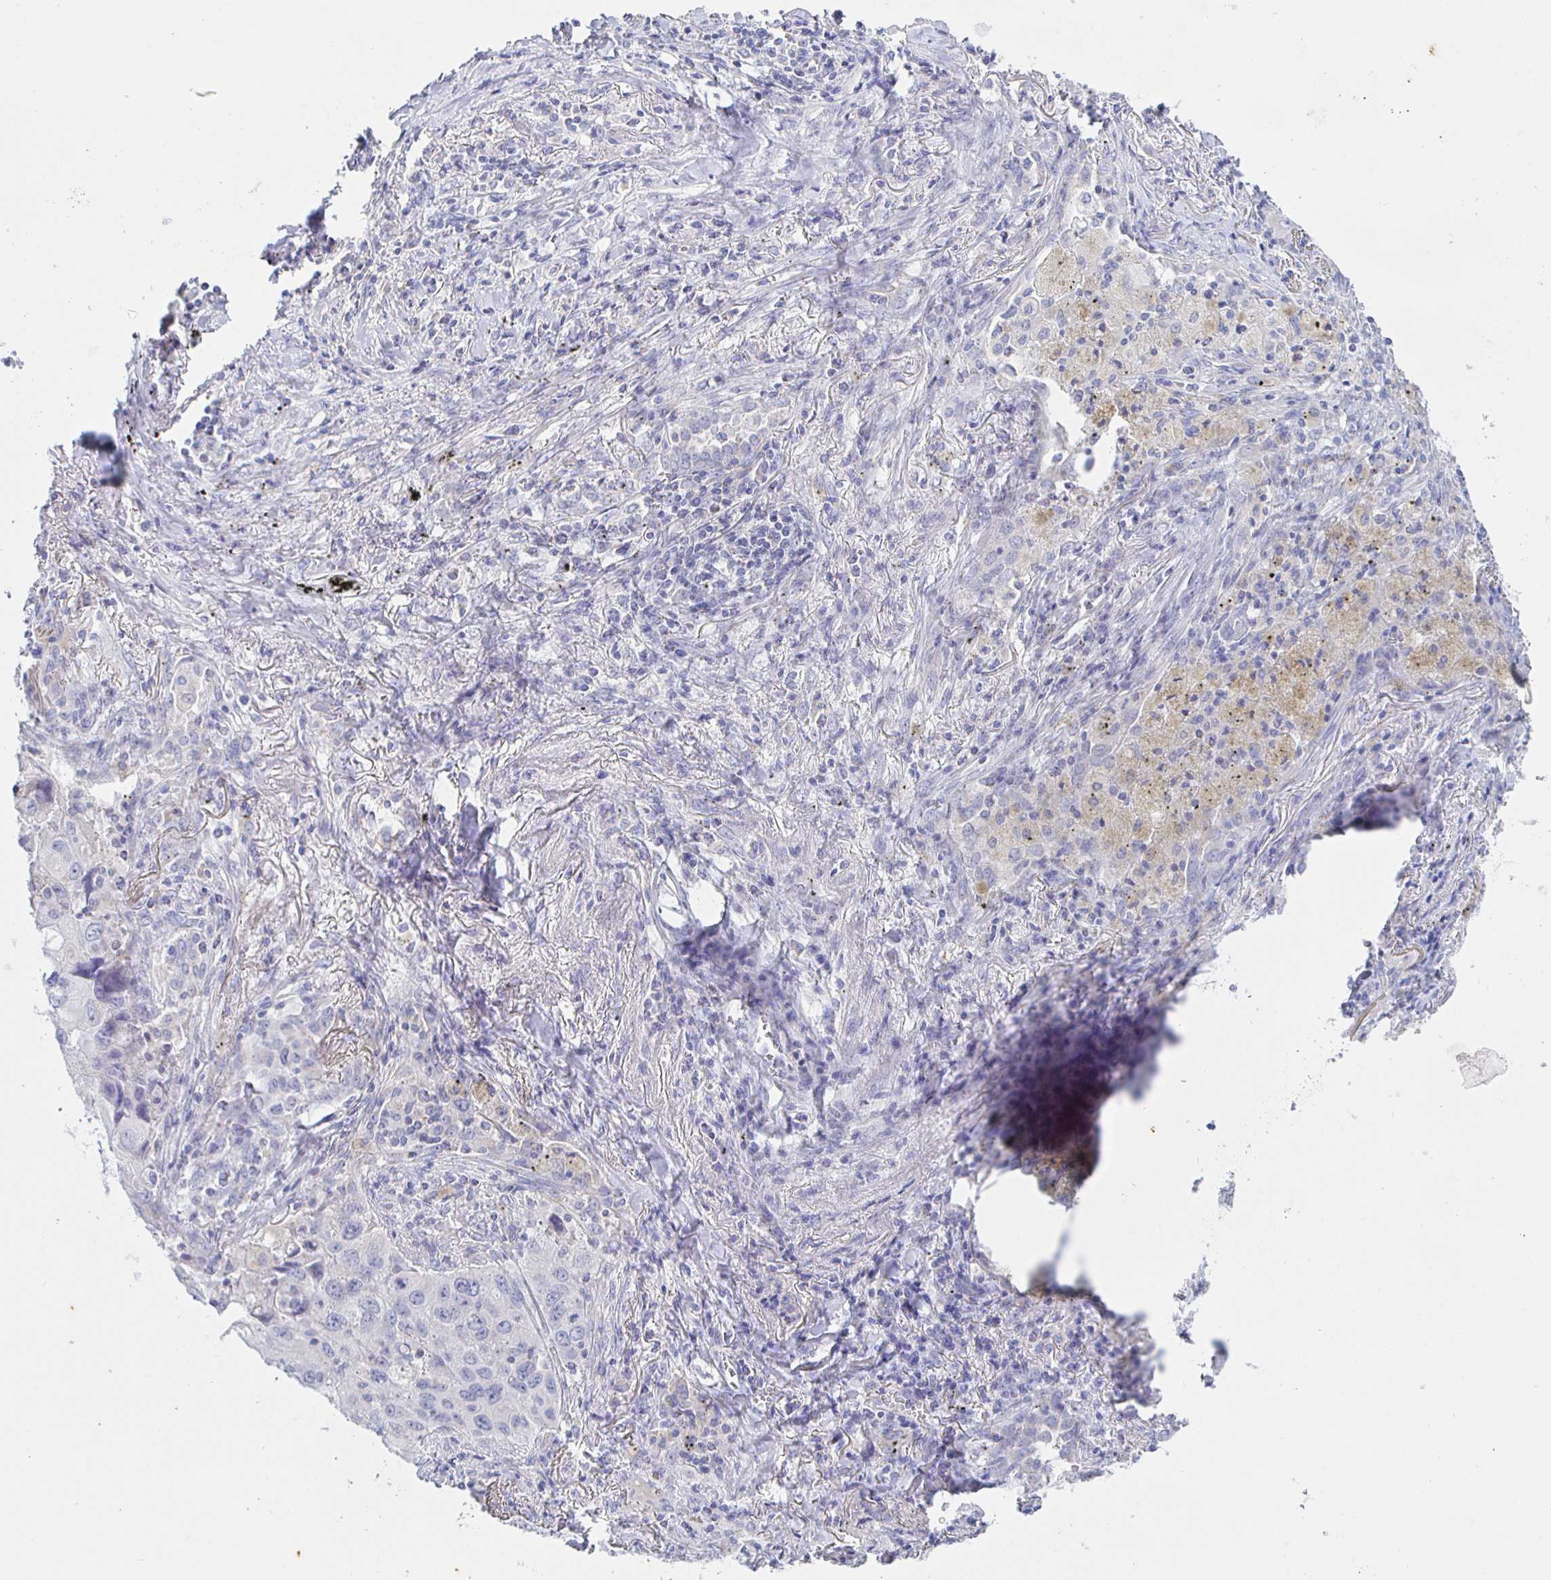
{"staining": {"intensity": "negative", "quantity": "none", "location": "none"}, "tissue": "lung cancer", "cell_type": "Tumor cells", "image_type": "cancer", "snomed": [{"axis": "morphology", "description": "Adenocarcinoma, NOS"}, {"axis": "morphology", "description": "Adenocarcinoma, metastatic, NOS"}, {"axis": "topography", "description": "Lymph node"}, {"axis": "topography", "description": "Lung"}], "caption": "There is no significant expression in tumor cells of adenocarcinoma (lung). (Stains: DAB immunohistochemistry (IHC) with hematoxylin counter stain, Microscopy: brightfield microscopy at high magnification).", "gene": "SYNGR4", "patient": {"sex": "female", "age": 42}}